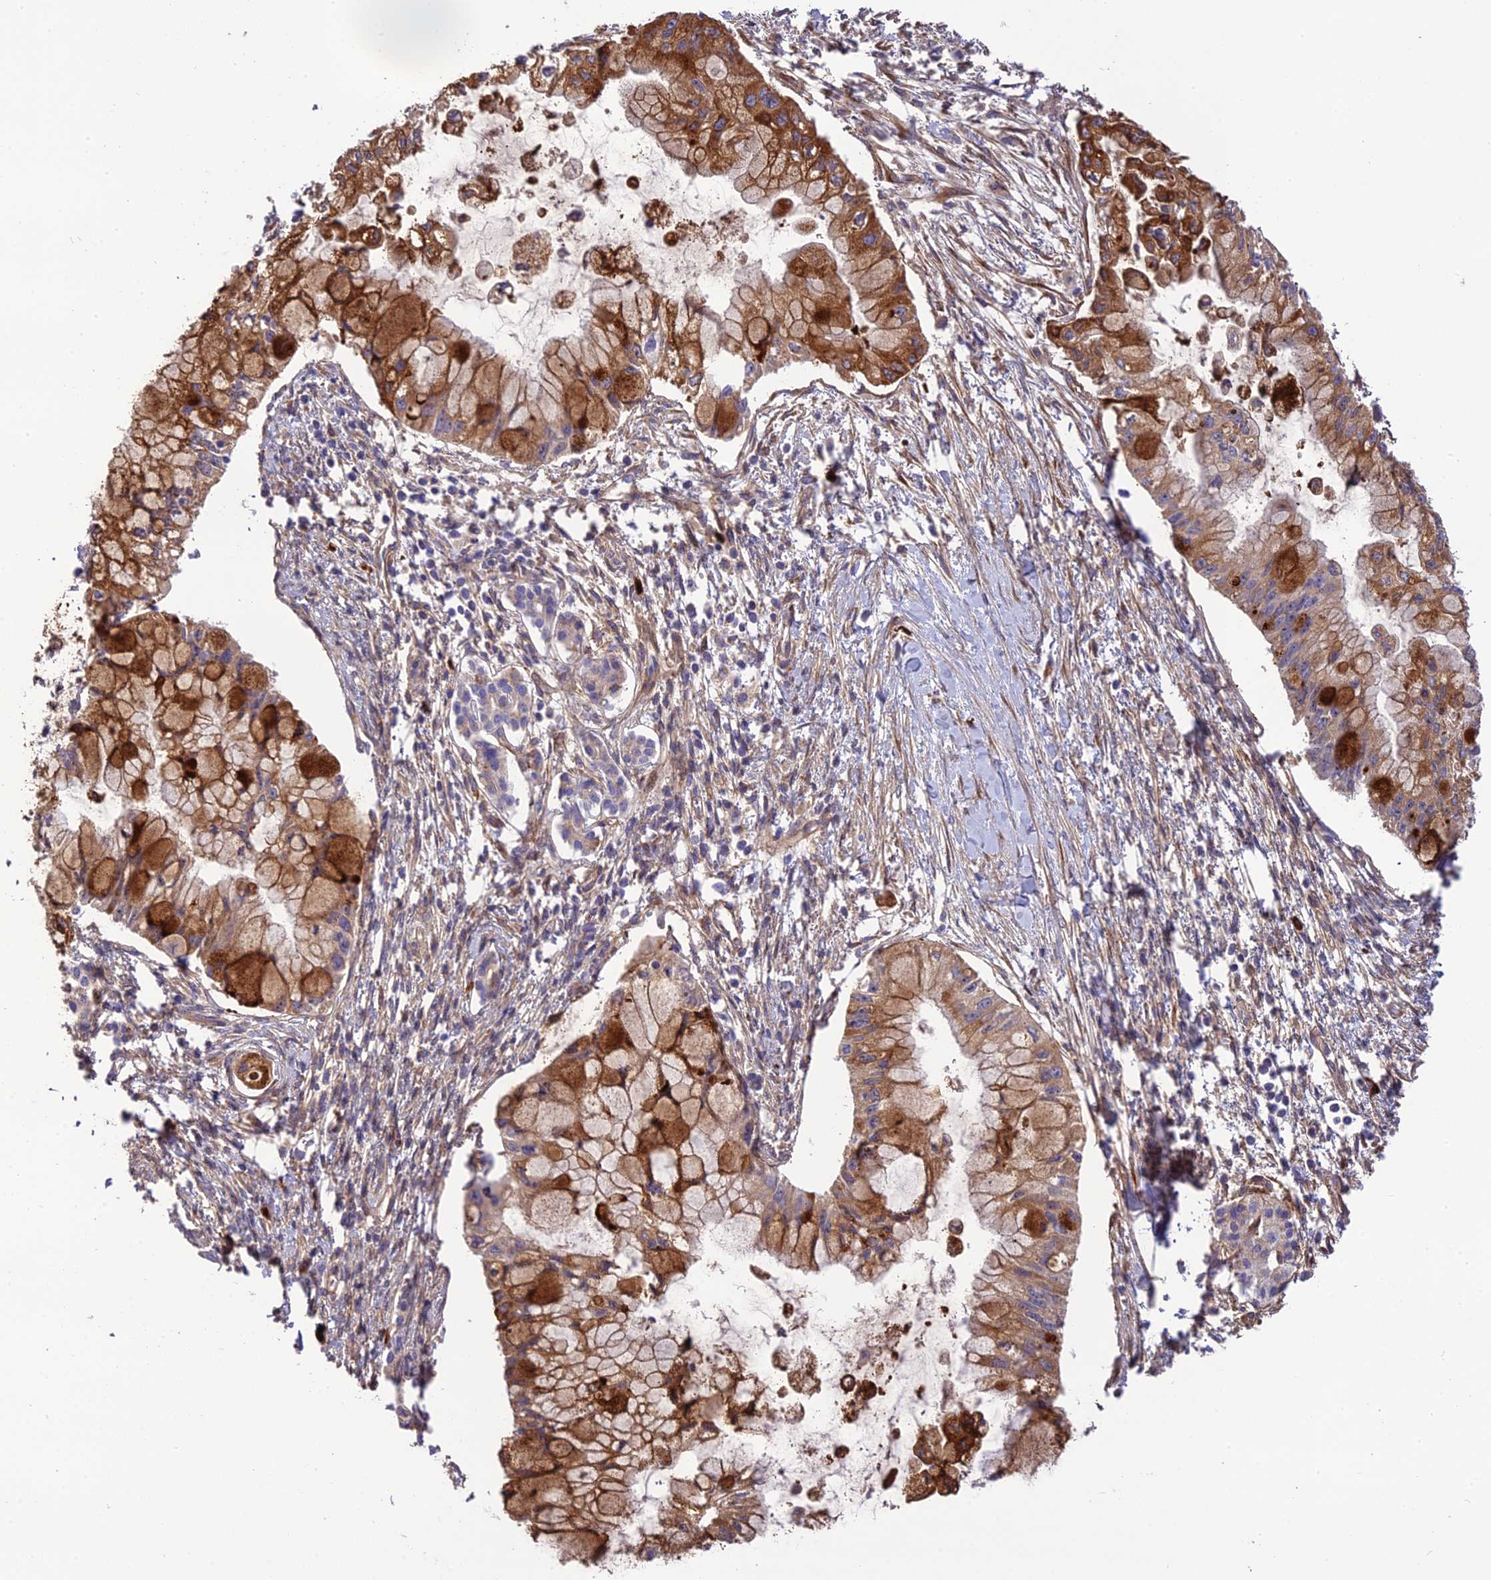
{"staining": {"intensity": "moderate", "quantity": ">75%", "location": "cytoplasmic/membranous"}, "tissue": "pancreatic cancer", "cell_type": "Tumor cells", "image_type": "cancer", "snomed": [{"axis": "morphology", "description": "Adenocarcinoma, NOS"}, {"axis": "topography", "description": "Pancreas"}], "caption": "Pancreatic cancer (adenocarcinoma) stained for a protein (brown) shows moderate cytoplasmic/membranous positive expression in about >75% of tumor cells.", "gene": "CPSF4L", "patient": {"sex": "male", "age": 48}}